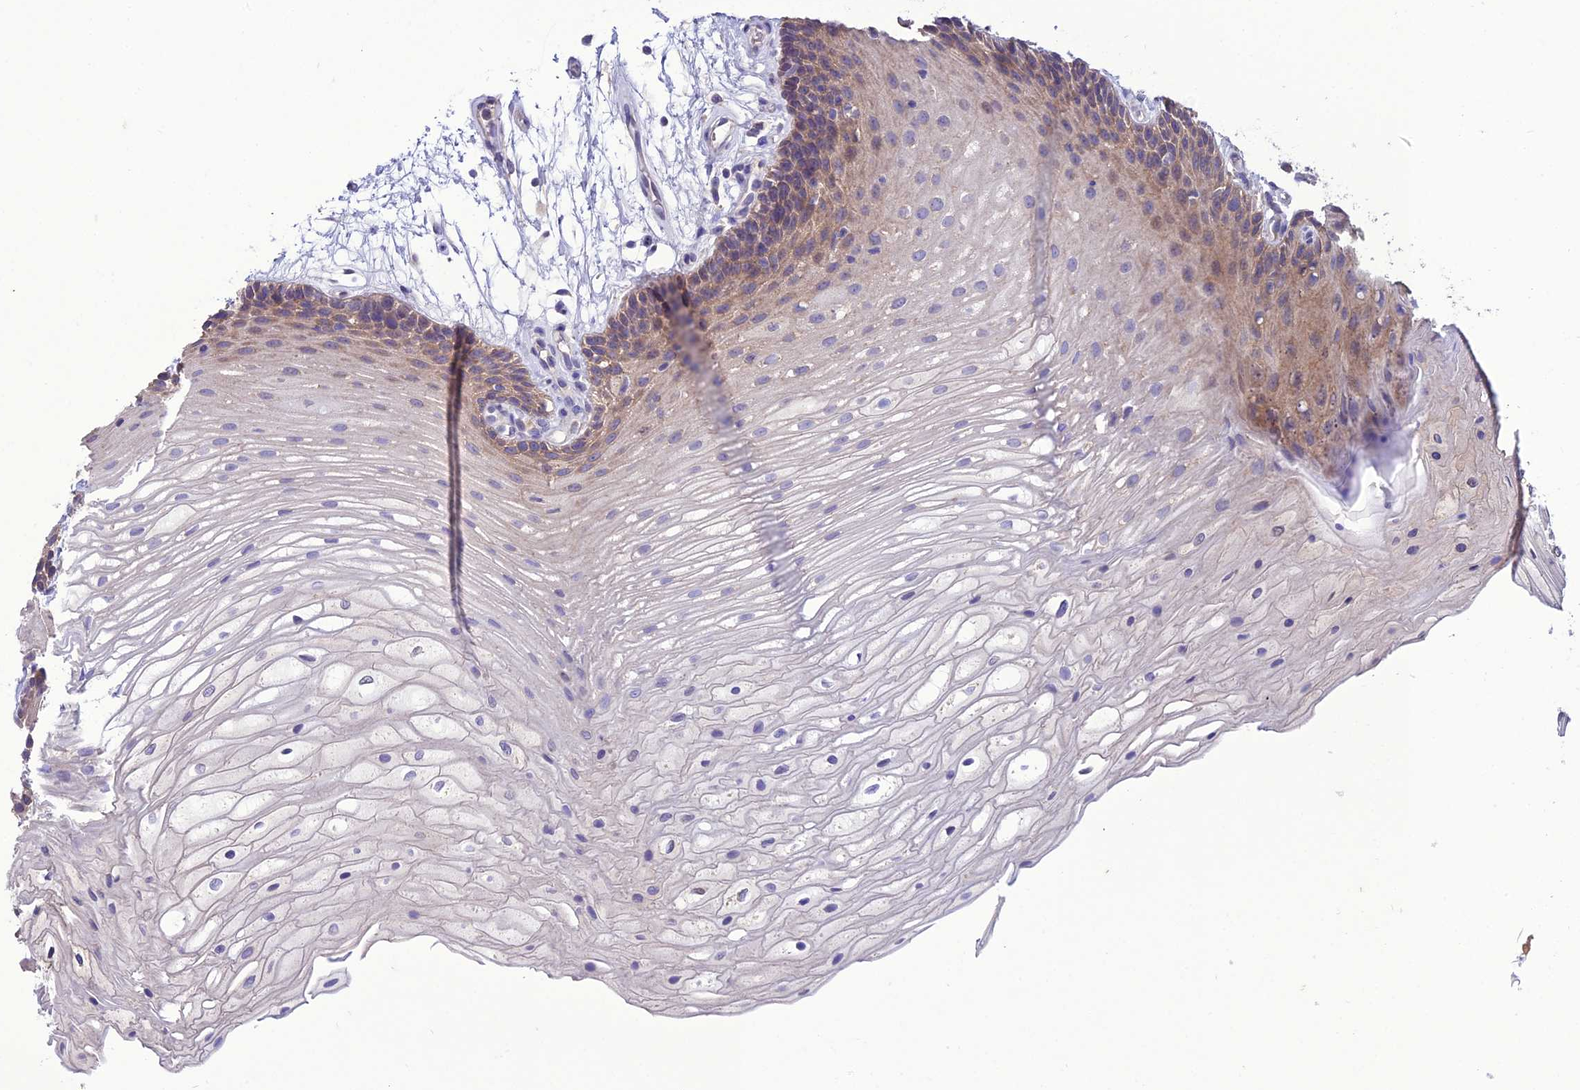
{"staining": {"intensity": "moderate", "quantity": "<25%", "location": "cytoplasmic/membranous"}, "tissue": "oral mucosa", "cell_type": "Squamous epithelial cells", "image_type": "normal", "snomed": [{"axis": "morphology", "description": "Normal tissue, NOS"}, {"axis": "topography", "description": "Oral tissue"}], "caption": "Normal oral mucosa demonstrates moderate cytoplasmic/membranous staining in about <25% of squamous epithelial cells, visualized by immunohistochemistry.", "gene": "HOGA1", "patient": {"sex": "female", "age": 80}}